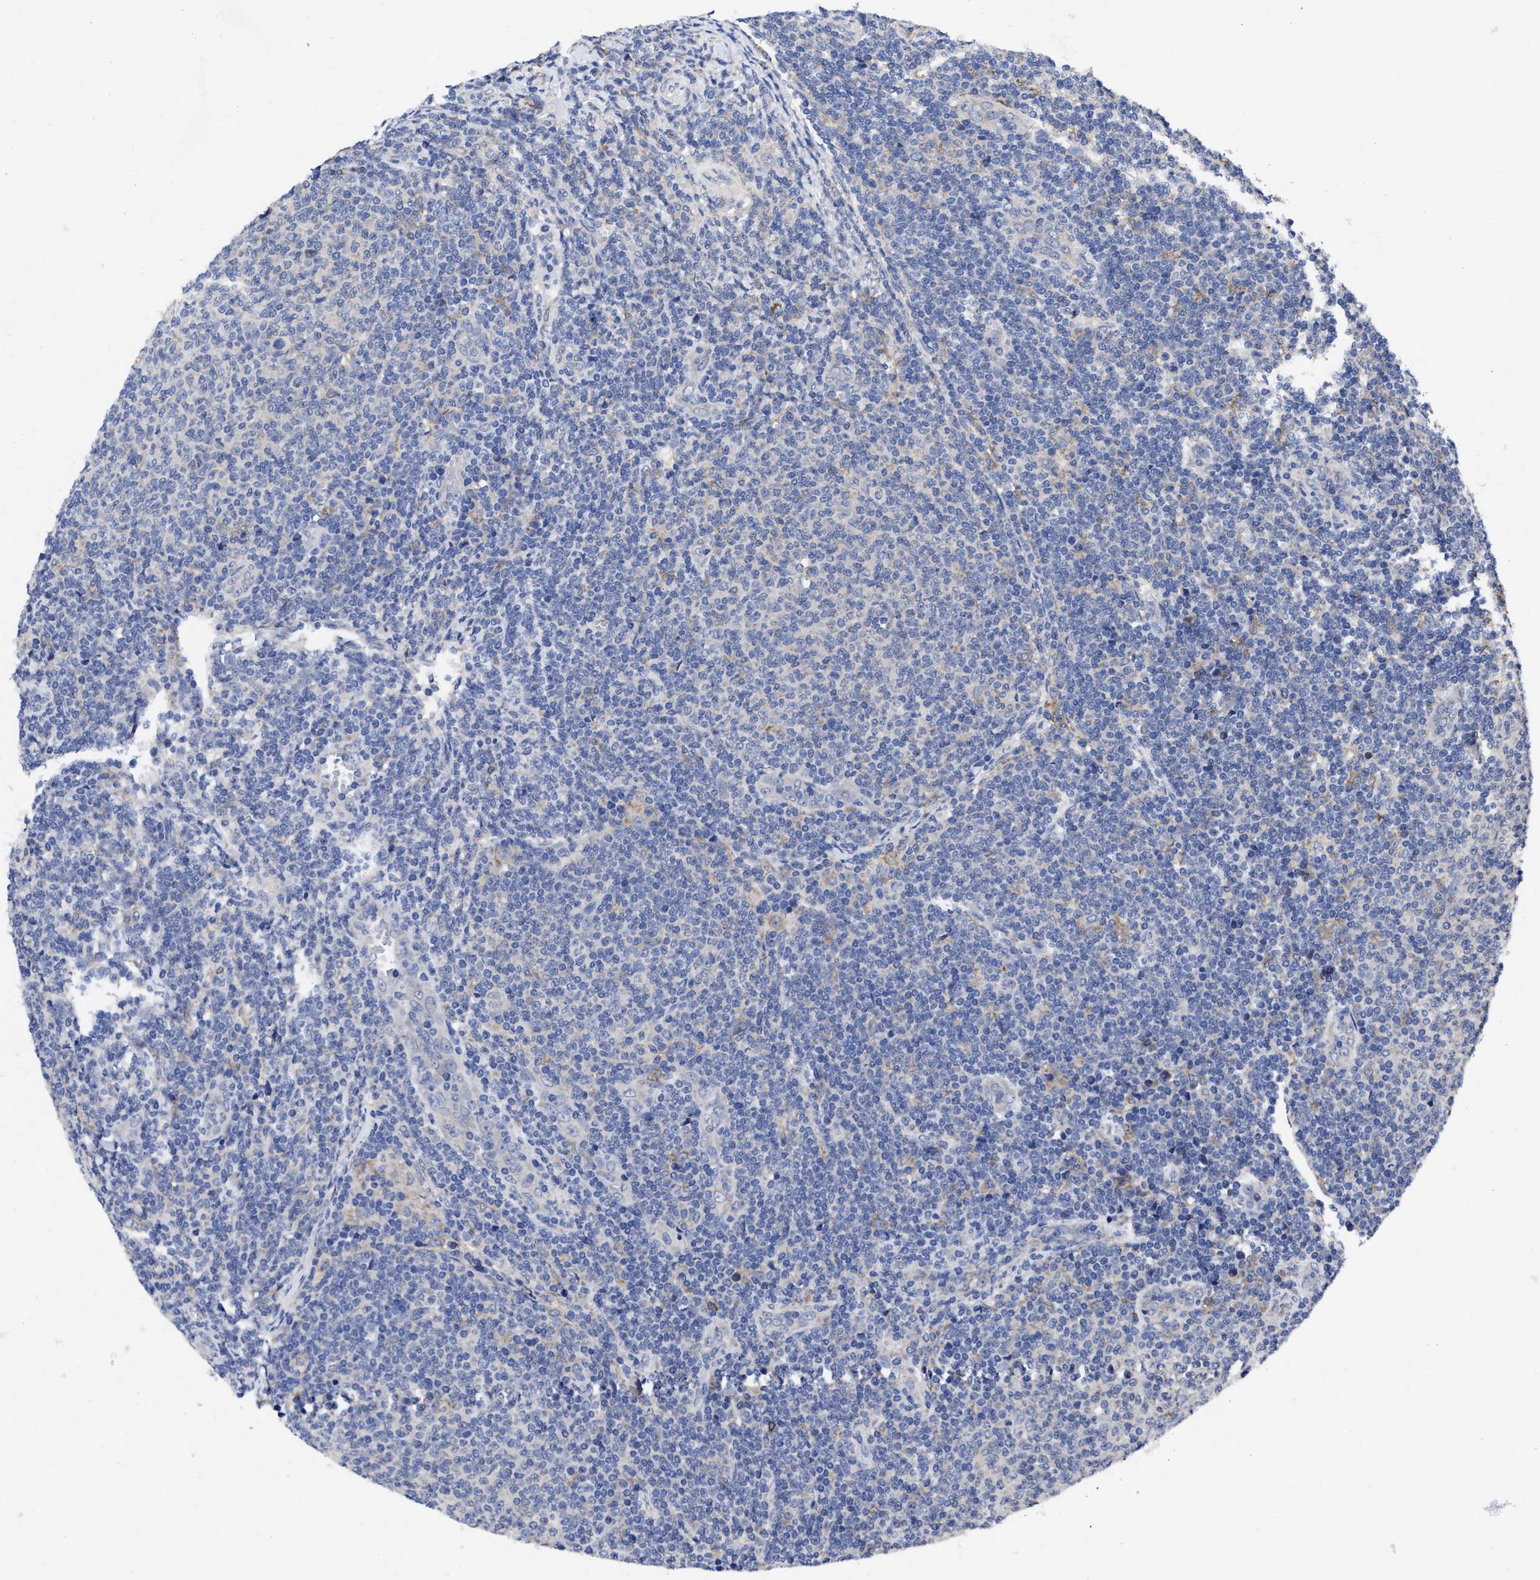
{"staining": {"intensity": "negative", "quantity": "none", "location": "none"}, "tissue": "lymphoma", "cell_type": "Tumor cells", "image_type": "cancer", "snomed": [{"axis": "morphology", "description": "Malignant lymphoma, non-Hodgkin's type, Low grade"}, {"axis": "topography", "description": "Lymph node"}], "caption": "This photomicrograph is of low-grade malignant lymphoma, non-Hodgkin's type stained with immunohistochemistry (IHC) to label a protein in brown with the nuclei are counter-stained blue. There is no positivity in tumor cells.", "gene": "TXNDC17", "patient": {"sex": "male", "age": 66}}